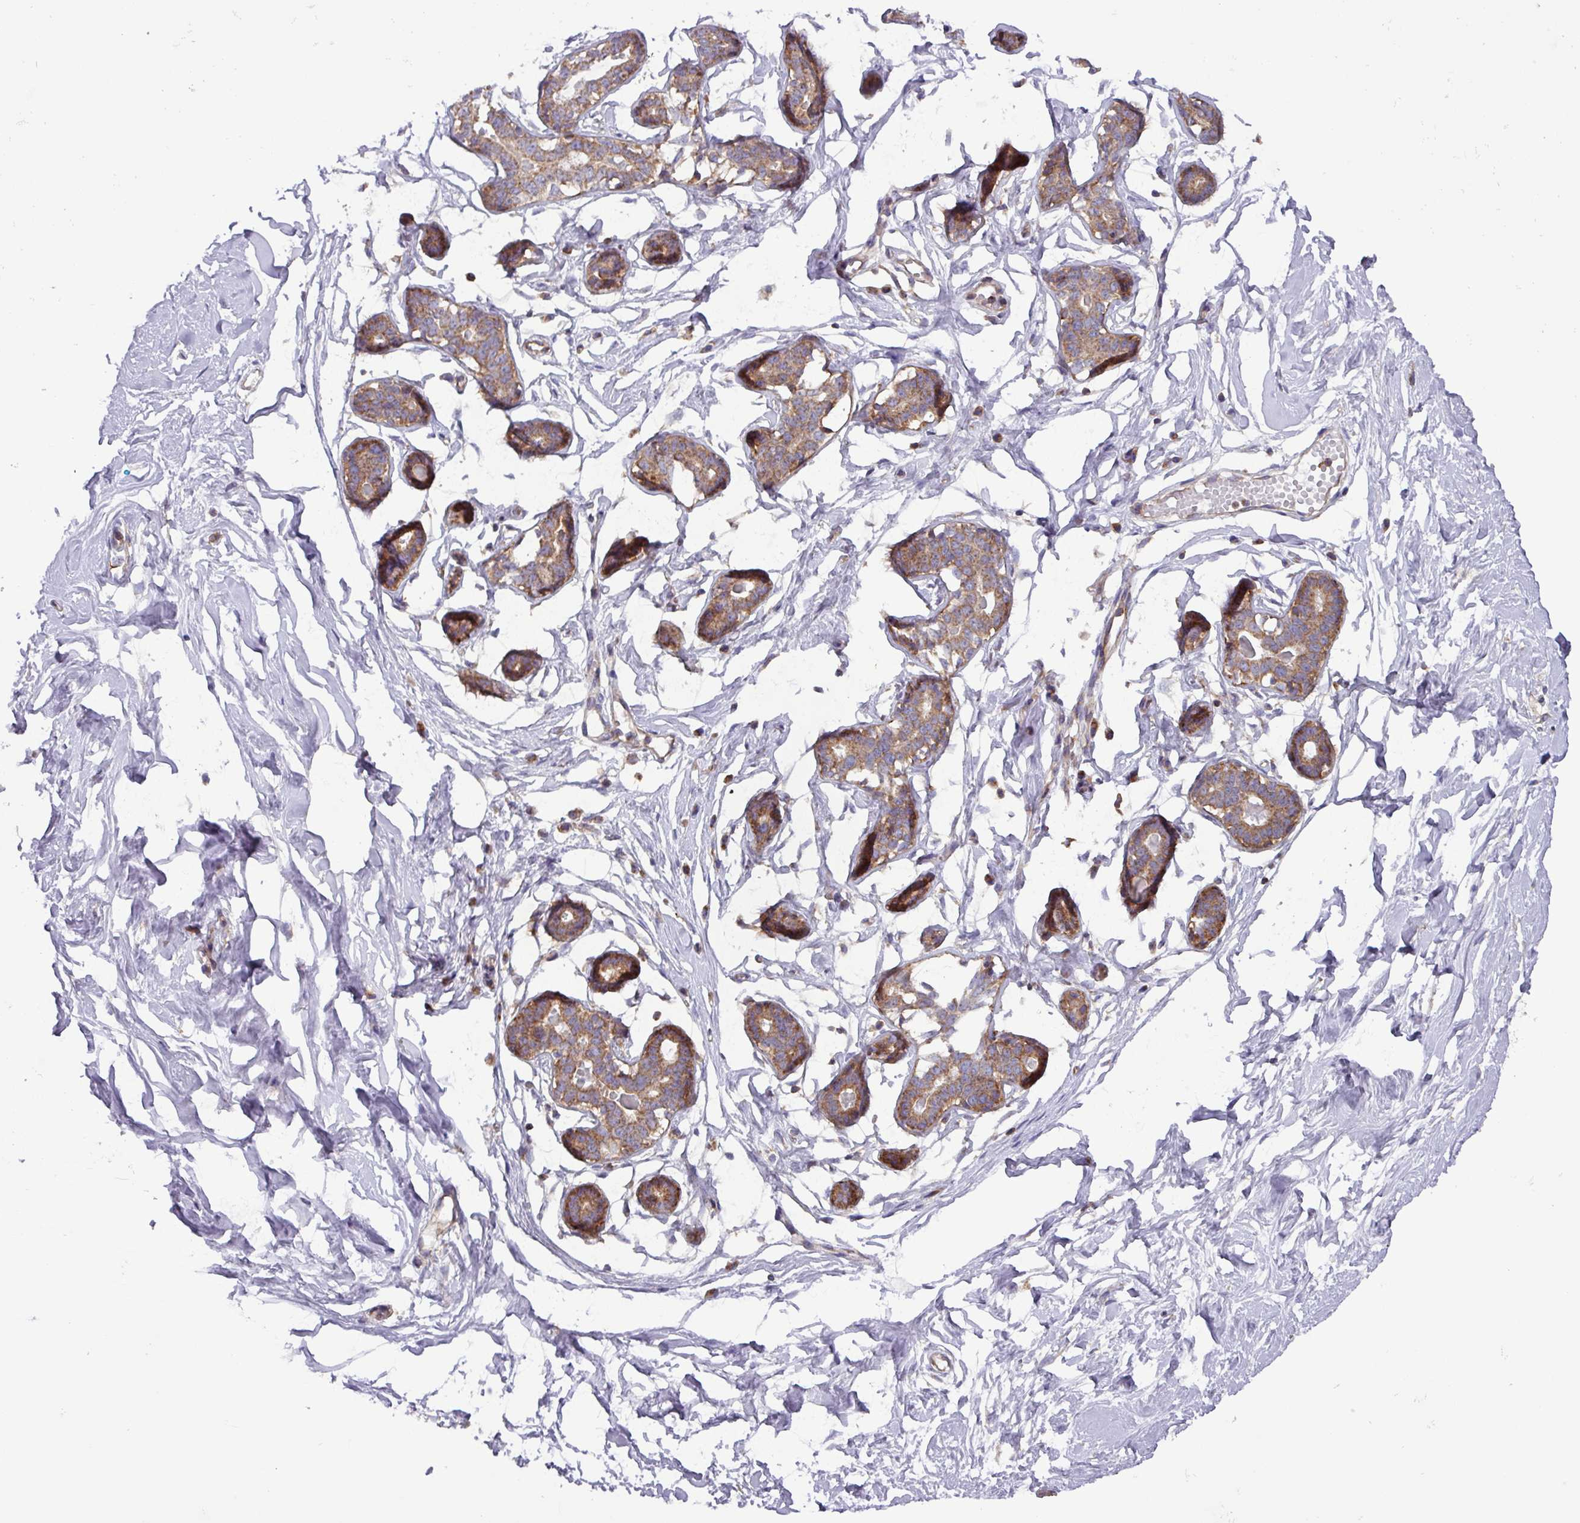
{"staining": {"intensity": "negative", "quantity": "none", "location": "none"}, "tissue": "breast", "cell_type": "Adipocytes", "image_type": "normal", "snomed": [{"axis": "morphology", "description": "Normal tissue, NOS"}, {"axis": "morphology", "description": "Adenoma, NOS"}, {"axis": "topography", "description": "Breast"}], "caption": "Immunohistochemistry image of normal human breast stained for a protein (brown), which shows no staining in adipocytes.", "gene": "PLEKHD1", "patient": {"sex": "female", "age": 23}}